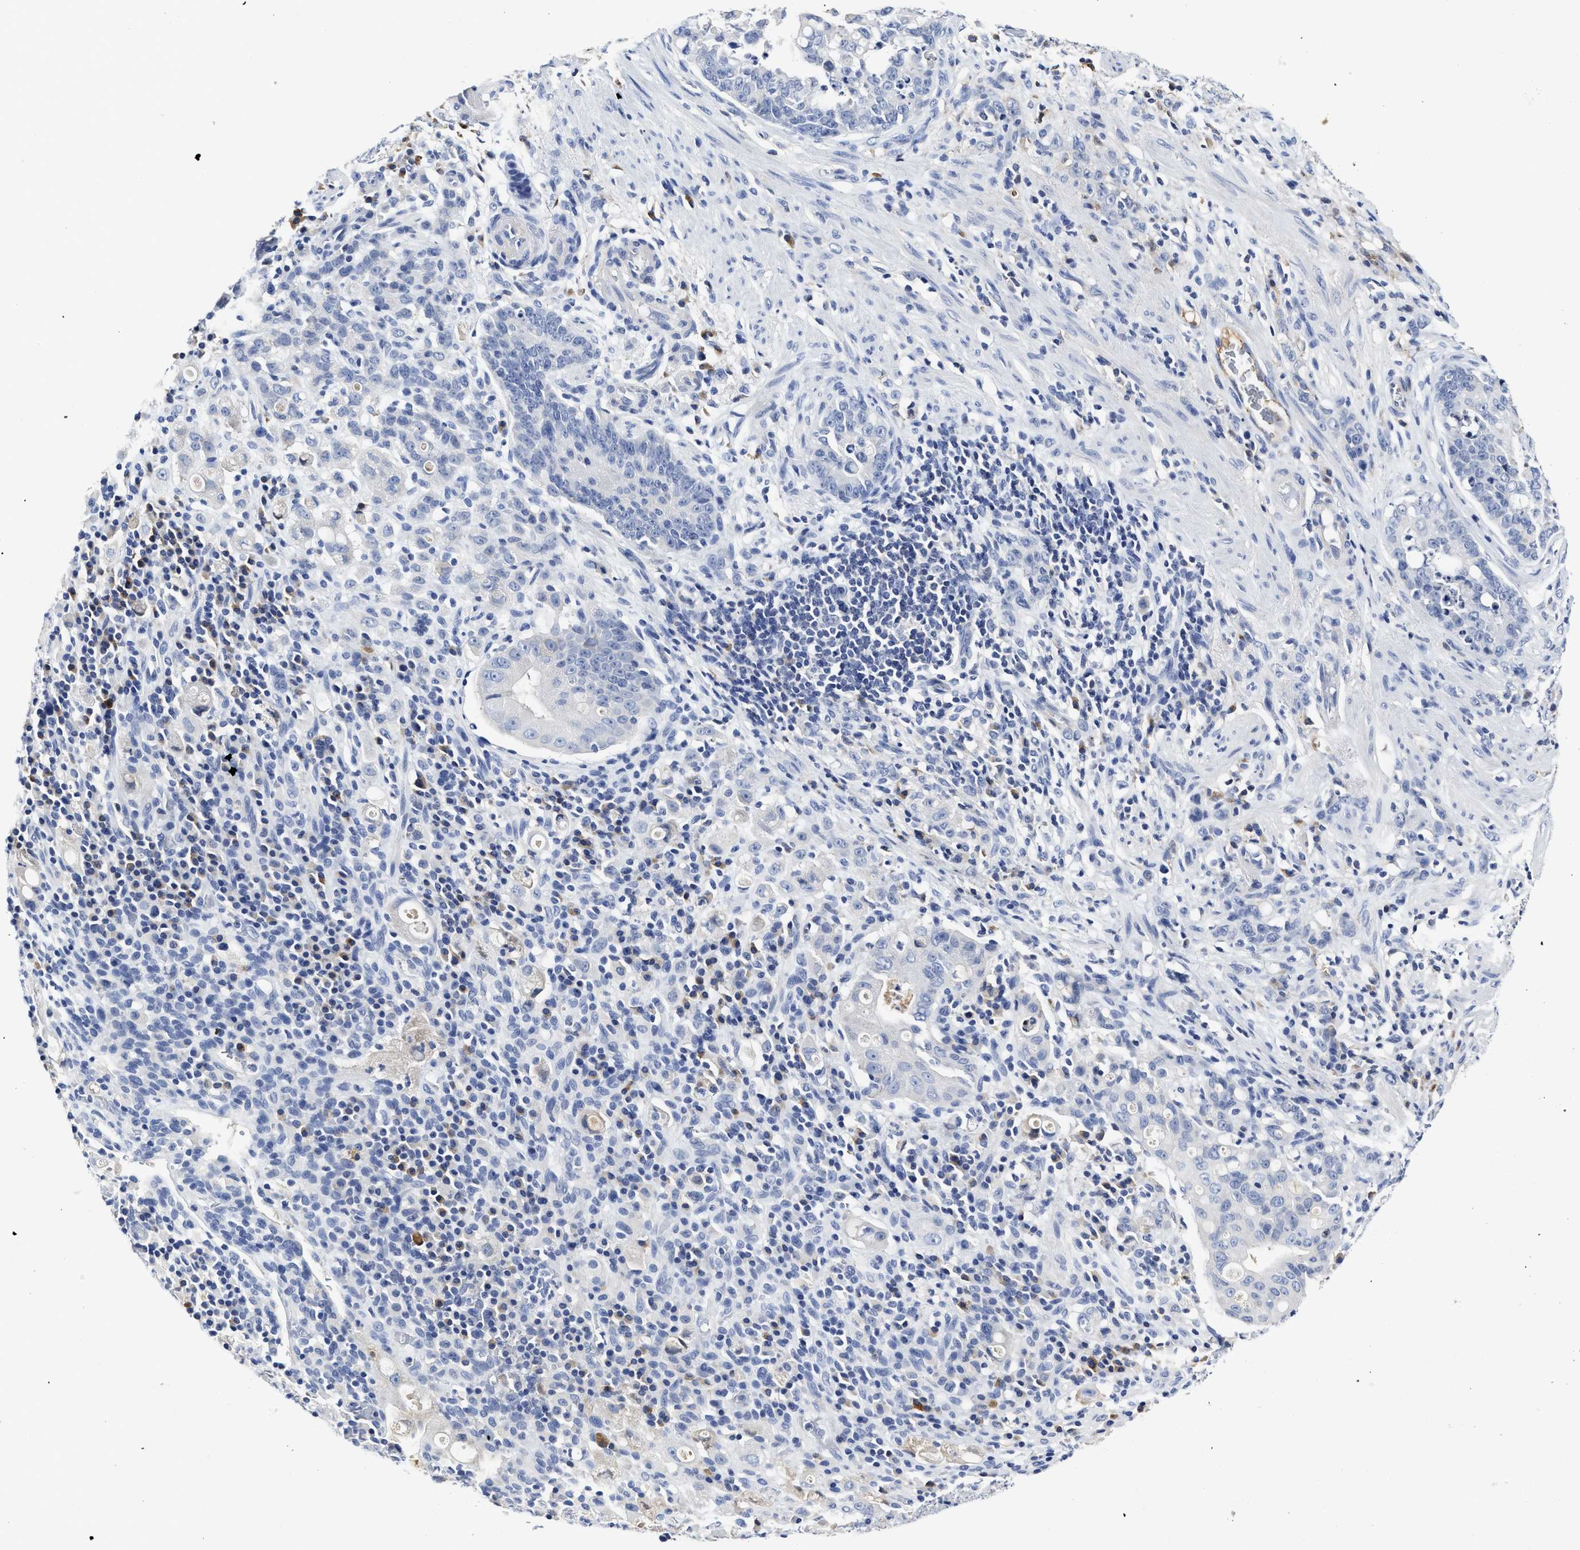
{"staining": {"intensity": "negative", "quantity": "none", "location": "none"}, "tissue": "stomach cancer", "cell_type": "Tumor cells", "image_type": "cancer", "snomed": [{"axis": "morphology", "description": "Adenocarcinoma, NOS"}, {"axis": "topography", "description": "Stomach, lower"}], "caption": "Tumor cells are negative for protein expression in human stomach cancer (adenocarcinoma).", "gene": "C2", "patient": {"sex": "male", "age": 88}}